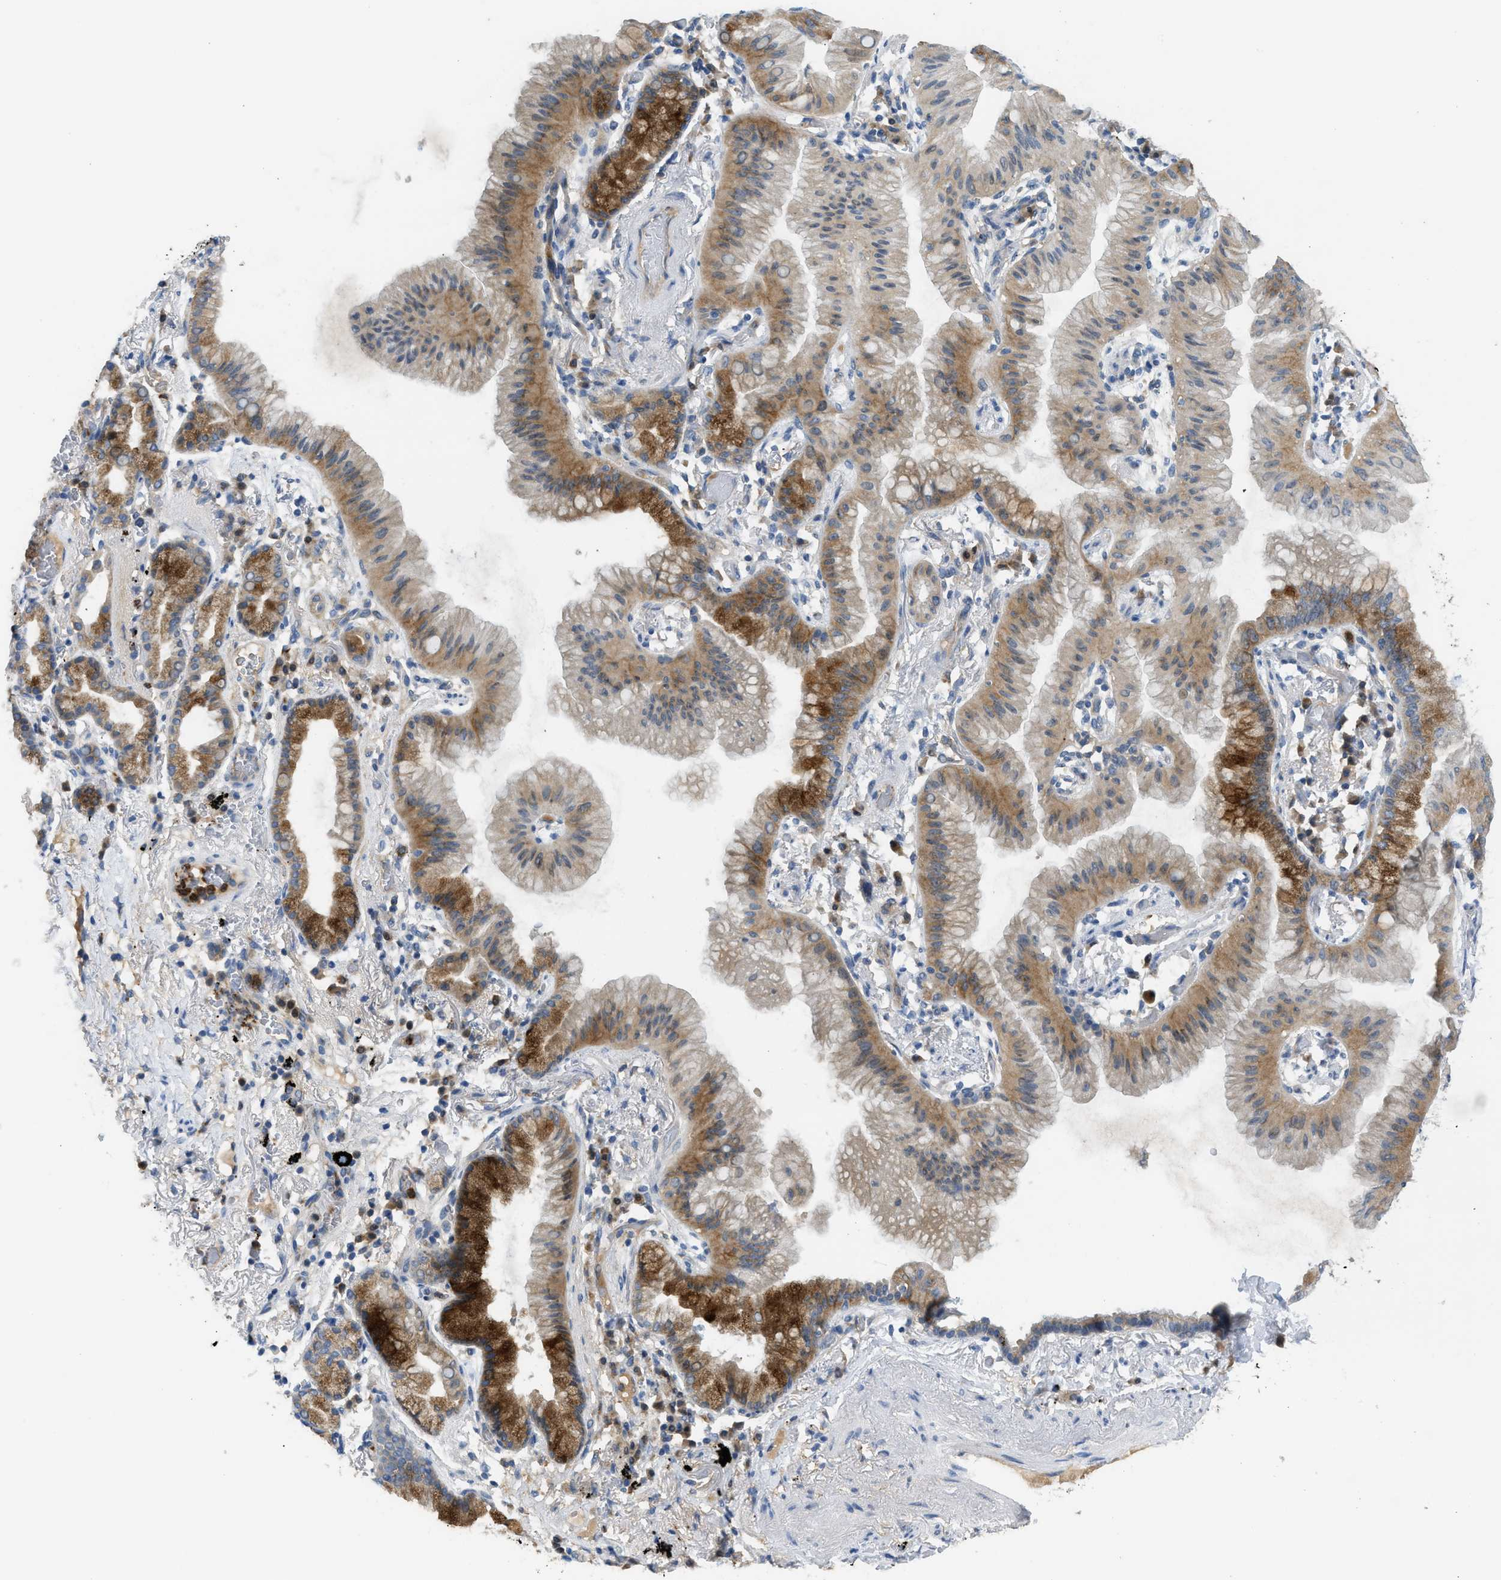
{"staining": {"intensity": "strong", "quantity": "25%-75%", "location": "cytoplasmic/membranous"}, "tissue": "lung cancer", "cell_type": "Tumor cells", "image_type": "cancer", "snomed": [{"axis": "morphology", "description": "Normal tissue, NOS"}, {"axis": "morphology", "description": "Adenocarcinoma, NOS"}, {"axis": "topography", "description": "Bronchus"}, {"axis": "topography", "description": "Lung"}], "caption": "Approximately 25%-75% of tumor cells in human adenocarcinoma (lung) show strong cytoplasmic/membranous protein staining as visualized by brown immunohistochemical staining.", "gene": "RHBDF2", "patient": {"sex": "female", "age": 70}}